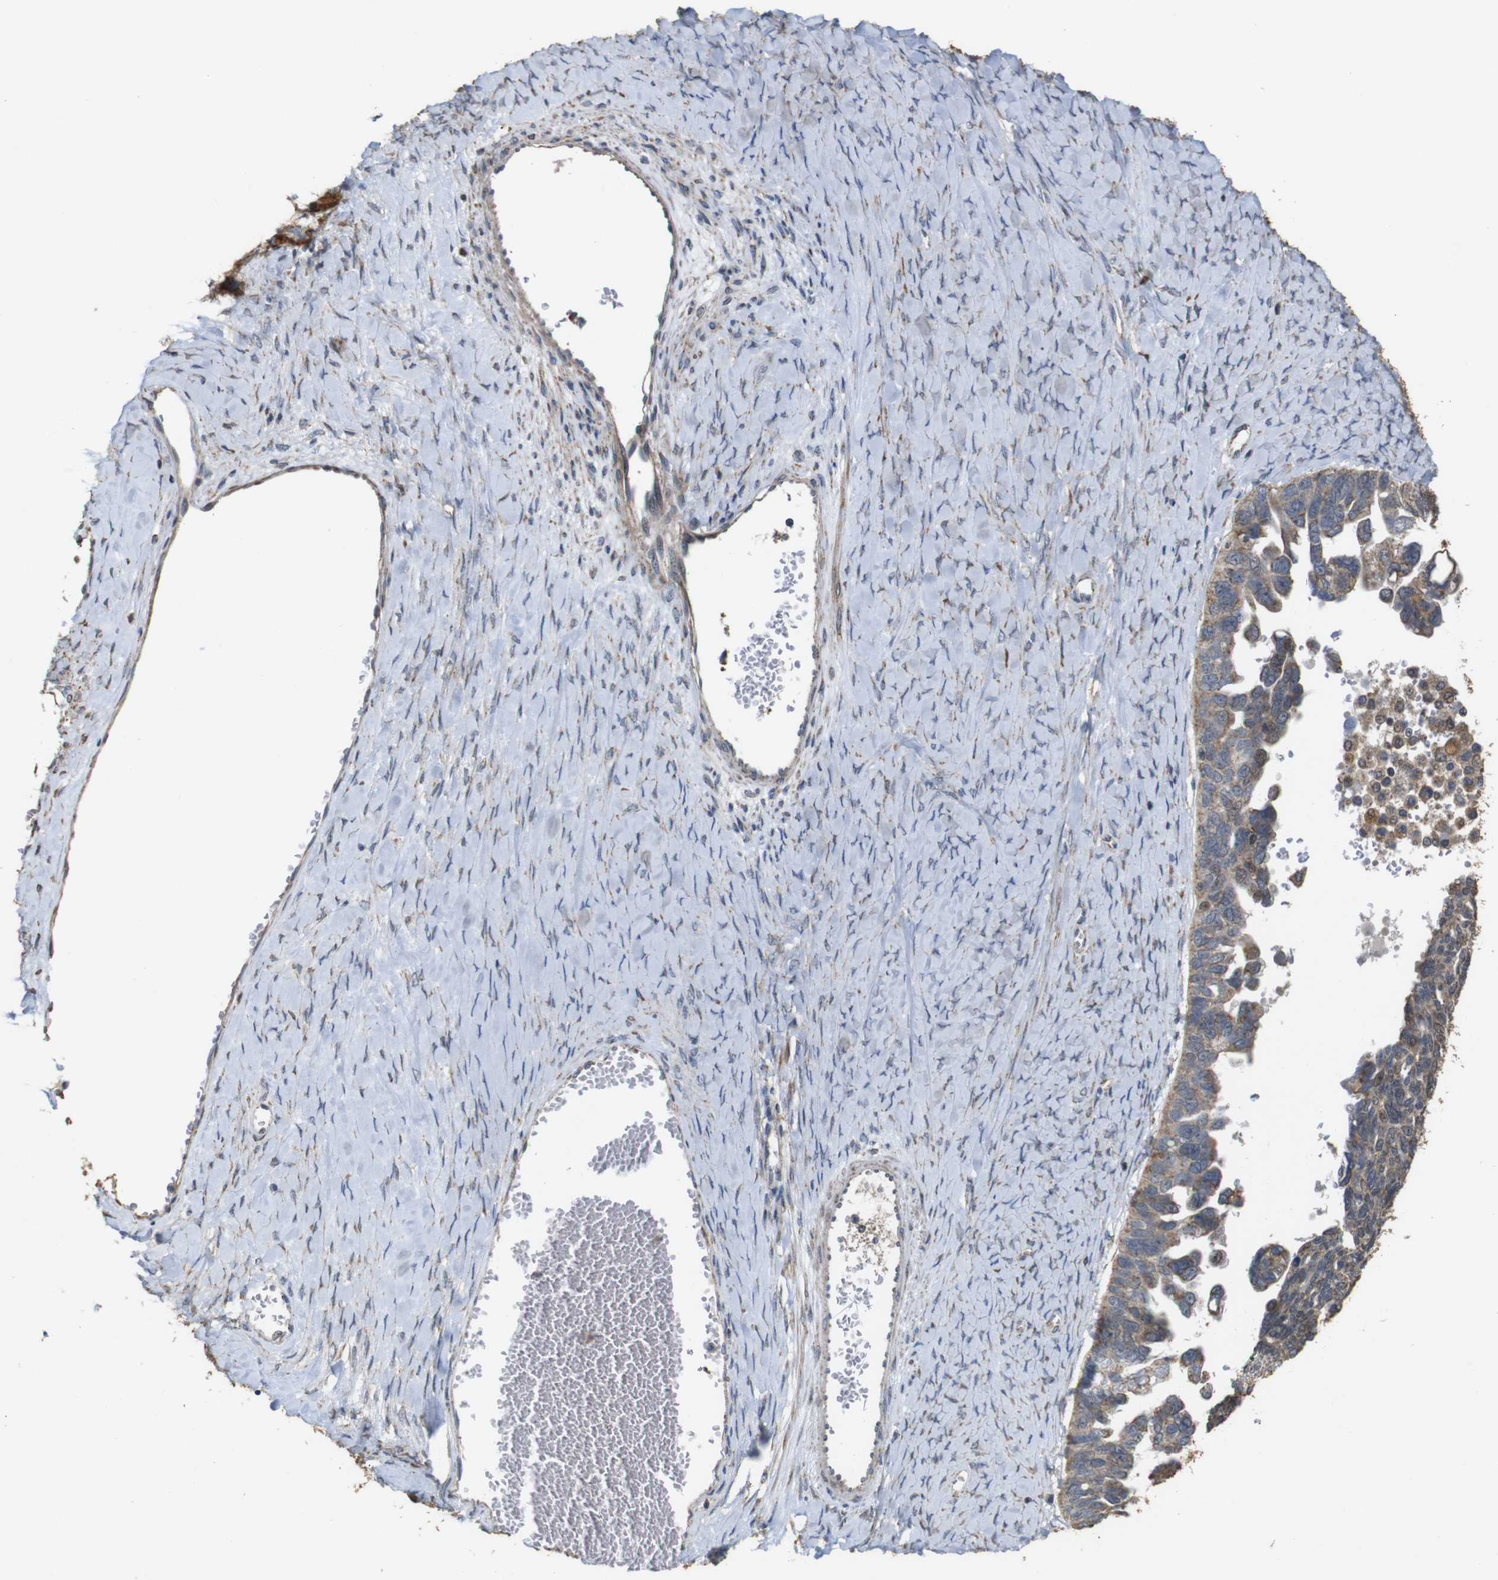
{"staining": {"intensity": "weak", "quantity": ">75%", "location": "cytoplasmic/membranous"}, "tissue": "ovarian cancer", "cell_type": "Tumor cells", "image_type": "cancer", "snomed": [{"axis": "morphology", "description": "Cystadenocarcinoma, serous, NOS"}, {"axis": "topography", "description": "Ovary"}], "caption": "A brown stain shows weak cytoplasmic/membranous staining of a protein in human serous cystadenocarcinoma (ovarian) tumor cells. (Stains: DAB in brown, nuclei in blue, Microscopy: brightfield microscopy at high magnification).", "gene": "SNN", "patient": {"sex": "female", "age": 79}}